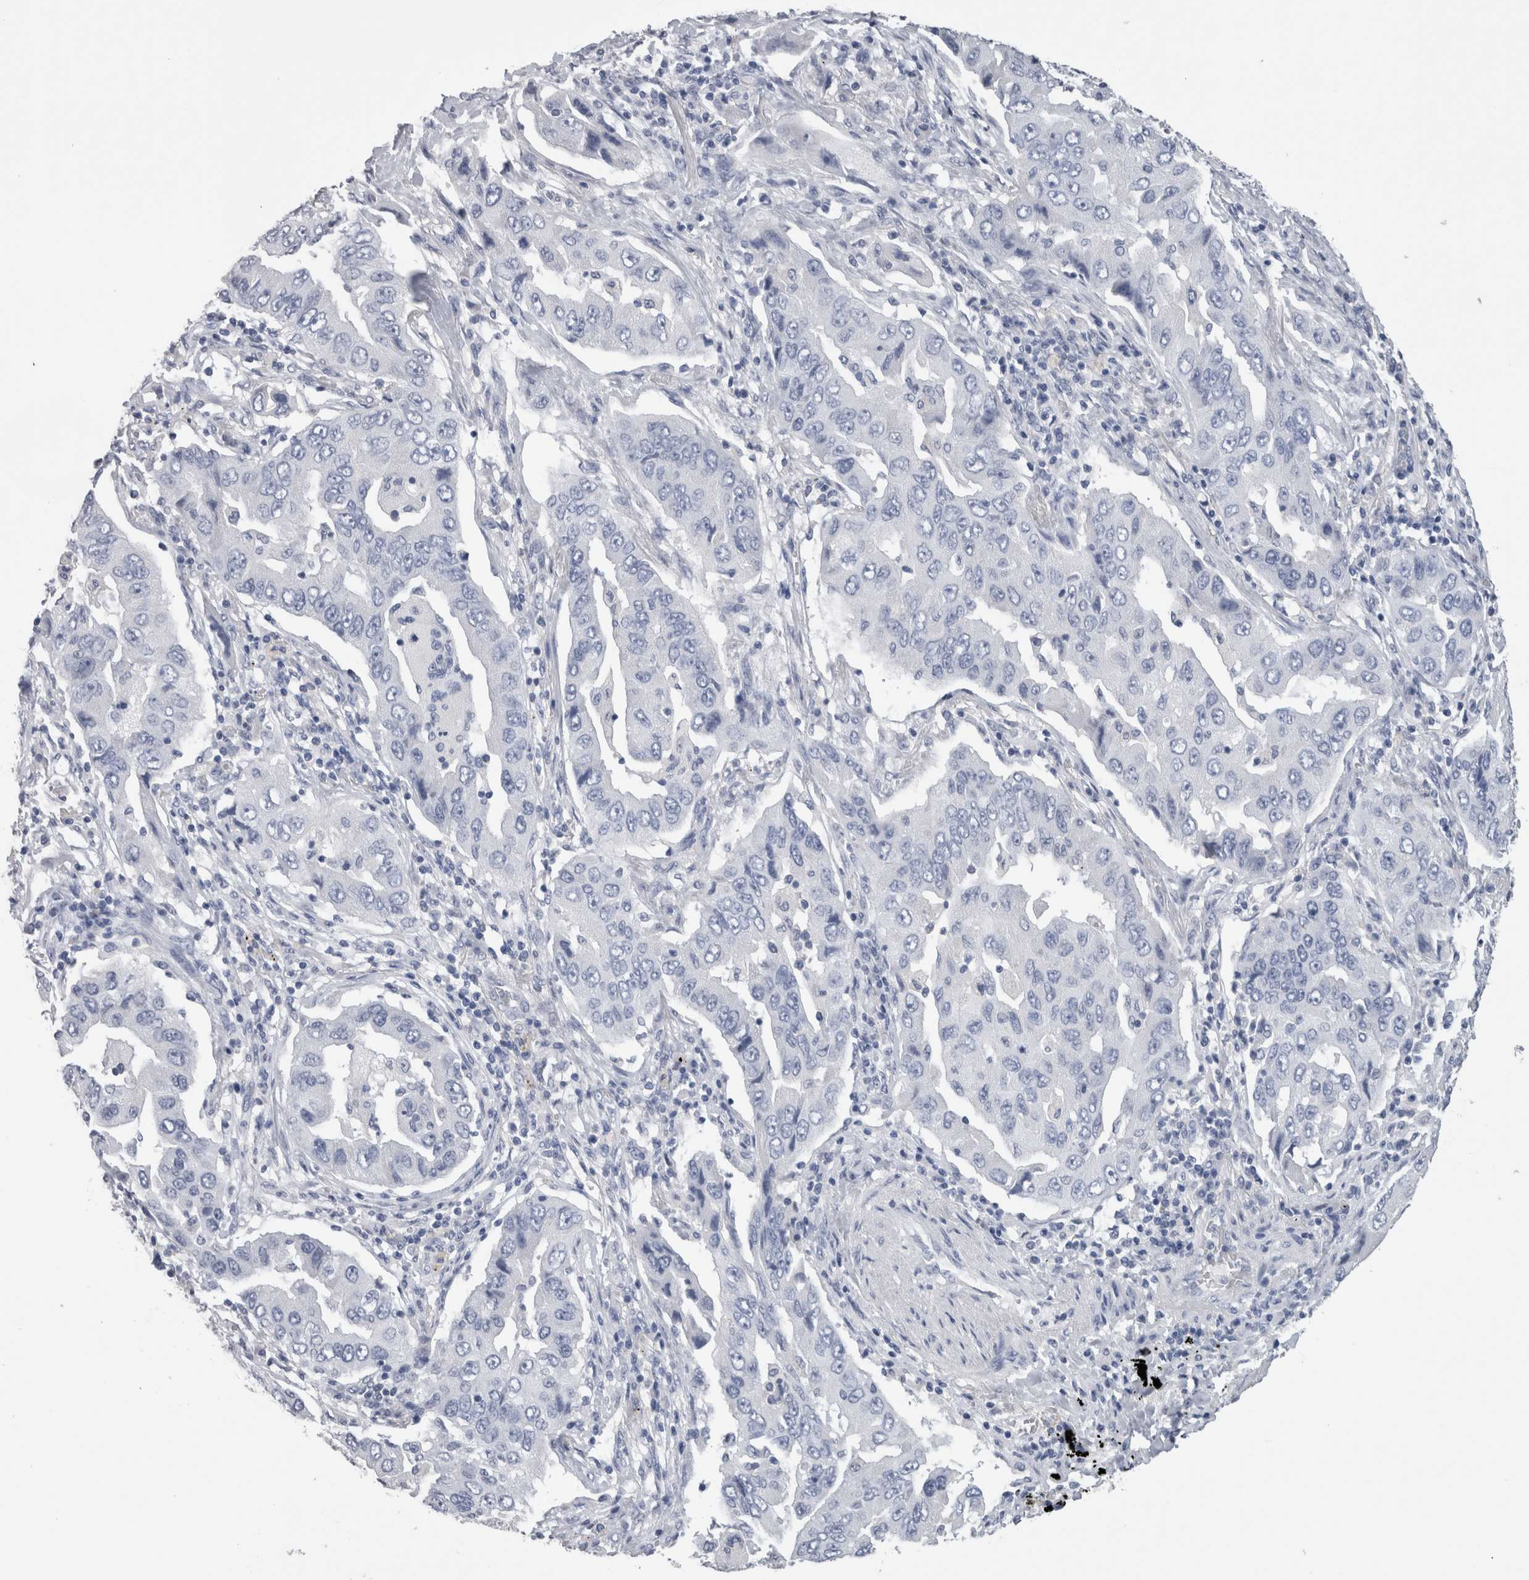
{"staining": {"intensity": "negative", "quantity": "none", "location": "none"}, "tissue": "lung cancer", "cell_type": "Tumor cells", "image_type": "cancer", "snomed": [{"axis": "morphology", "description": "Adenocarcinoma, NOS"}, {"axis": "topography", "description": "Lung"}], "caption": "Tumor cells are negative for protein expression in human lung adenocarcinoma. (DAB IHC visualized using brightfield microscopy, high magnification).", "gene": "CA8", "patient": {"sex": "female", "age": 65}}